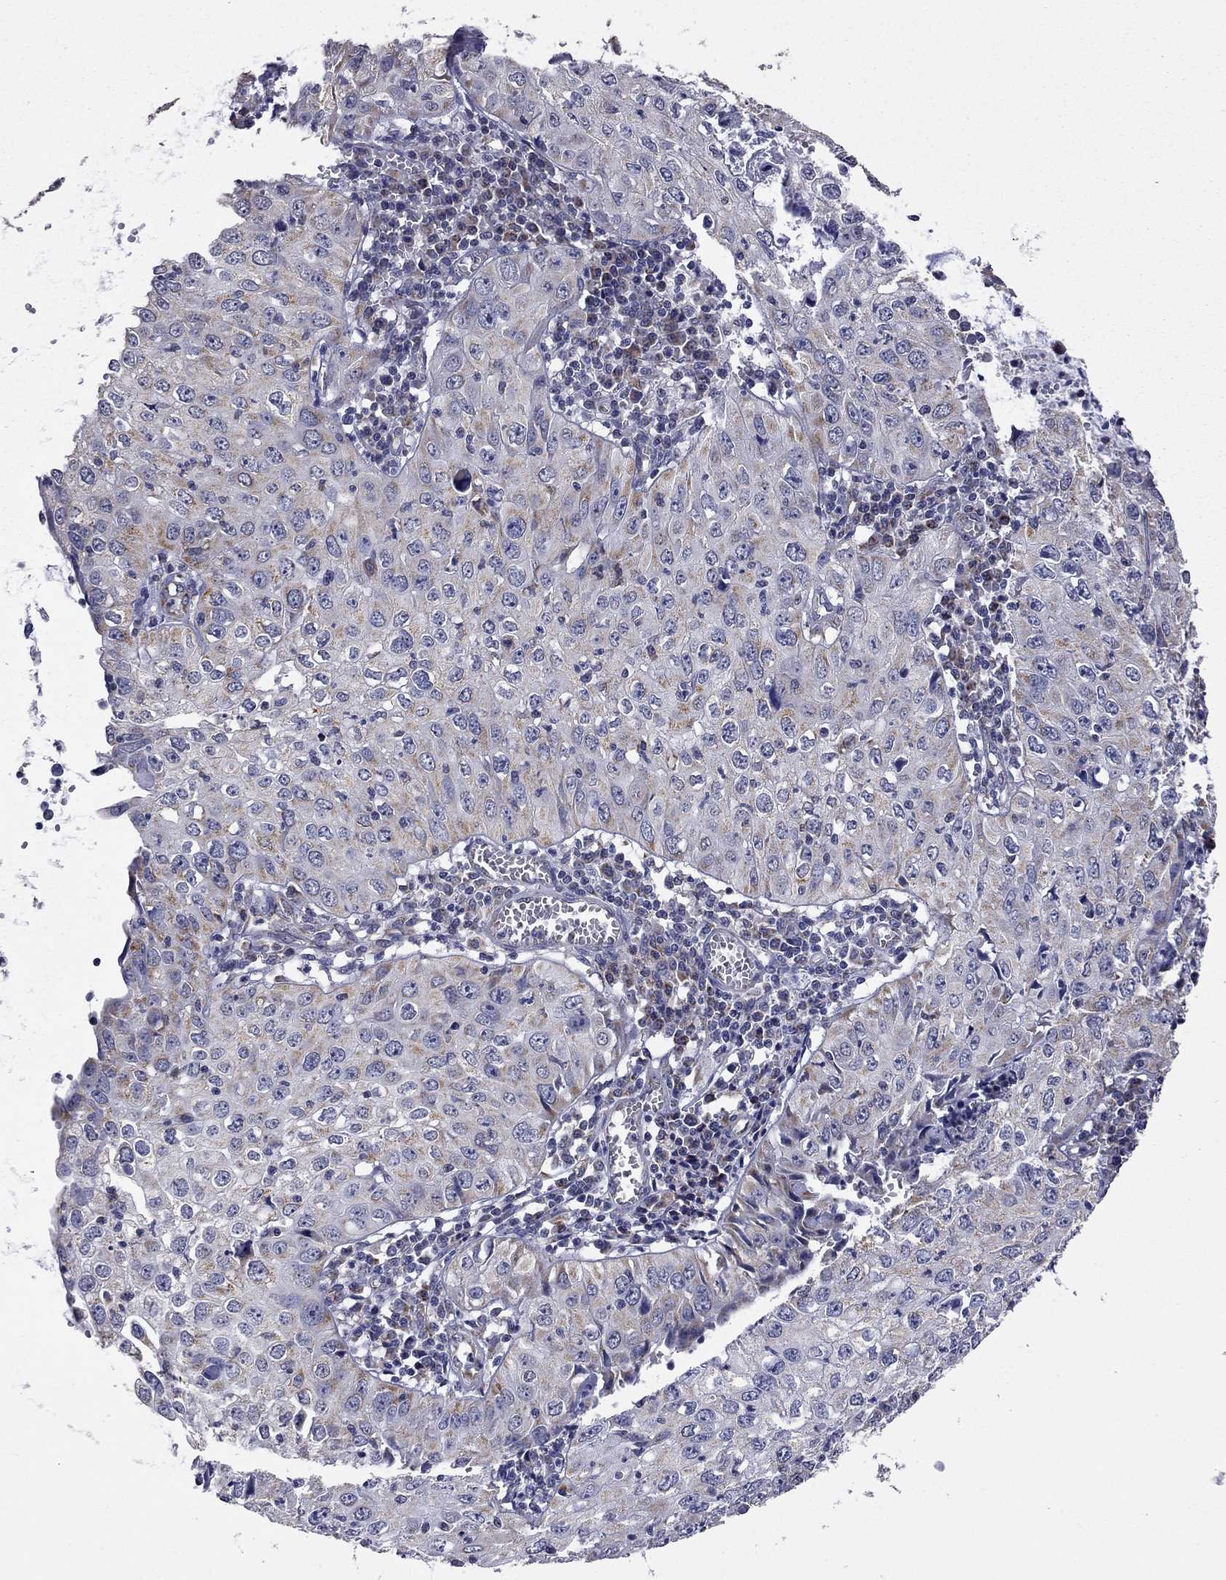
{"staining": {"intensity": "negative", "quantity": "none", "location": "none"}, "tissue": "cervical cancer", "cell_type": "Tumor cells", "image_type": "cancer", "snomed": [{"axis": "morphology", "description": "Squamous cell carcinoma, NOS"}, {"axis": "topography", "description": "Cervix"}], "caption": "DAB immunohistochemical staining of cervical squamous cell carcinoma reveals no significant positivity in tumor cells.", "gene": "NDUFB1", "patient": {"sex": "female", "age": 24}}